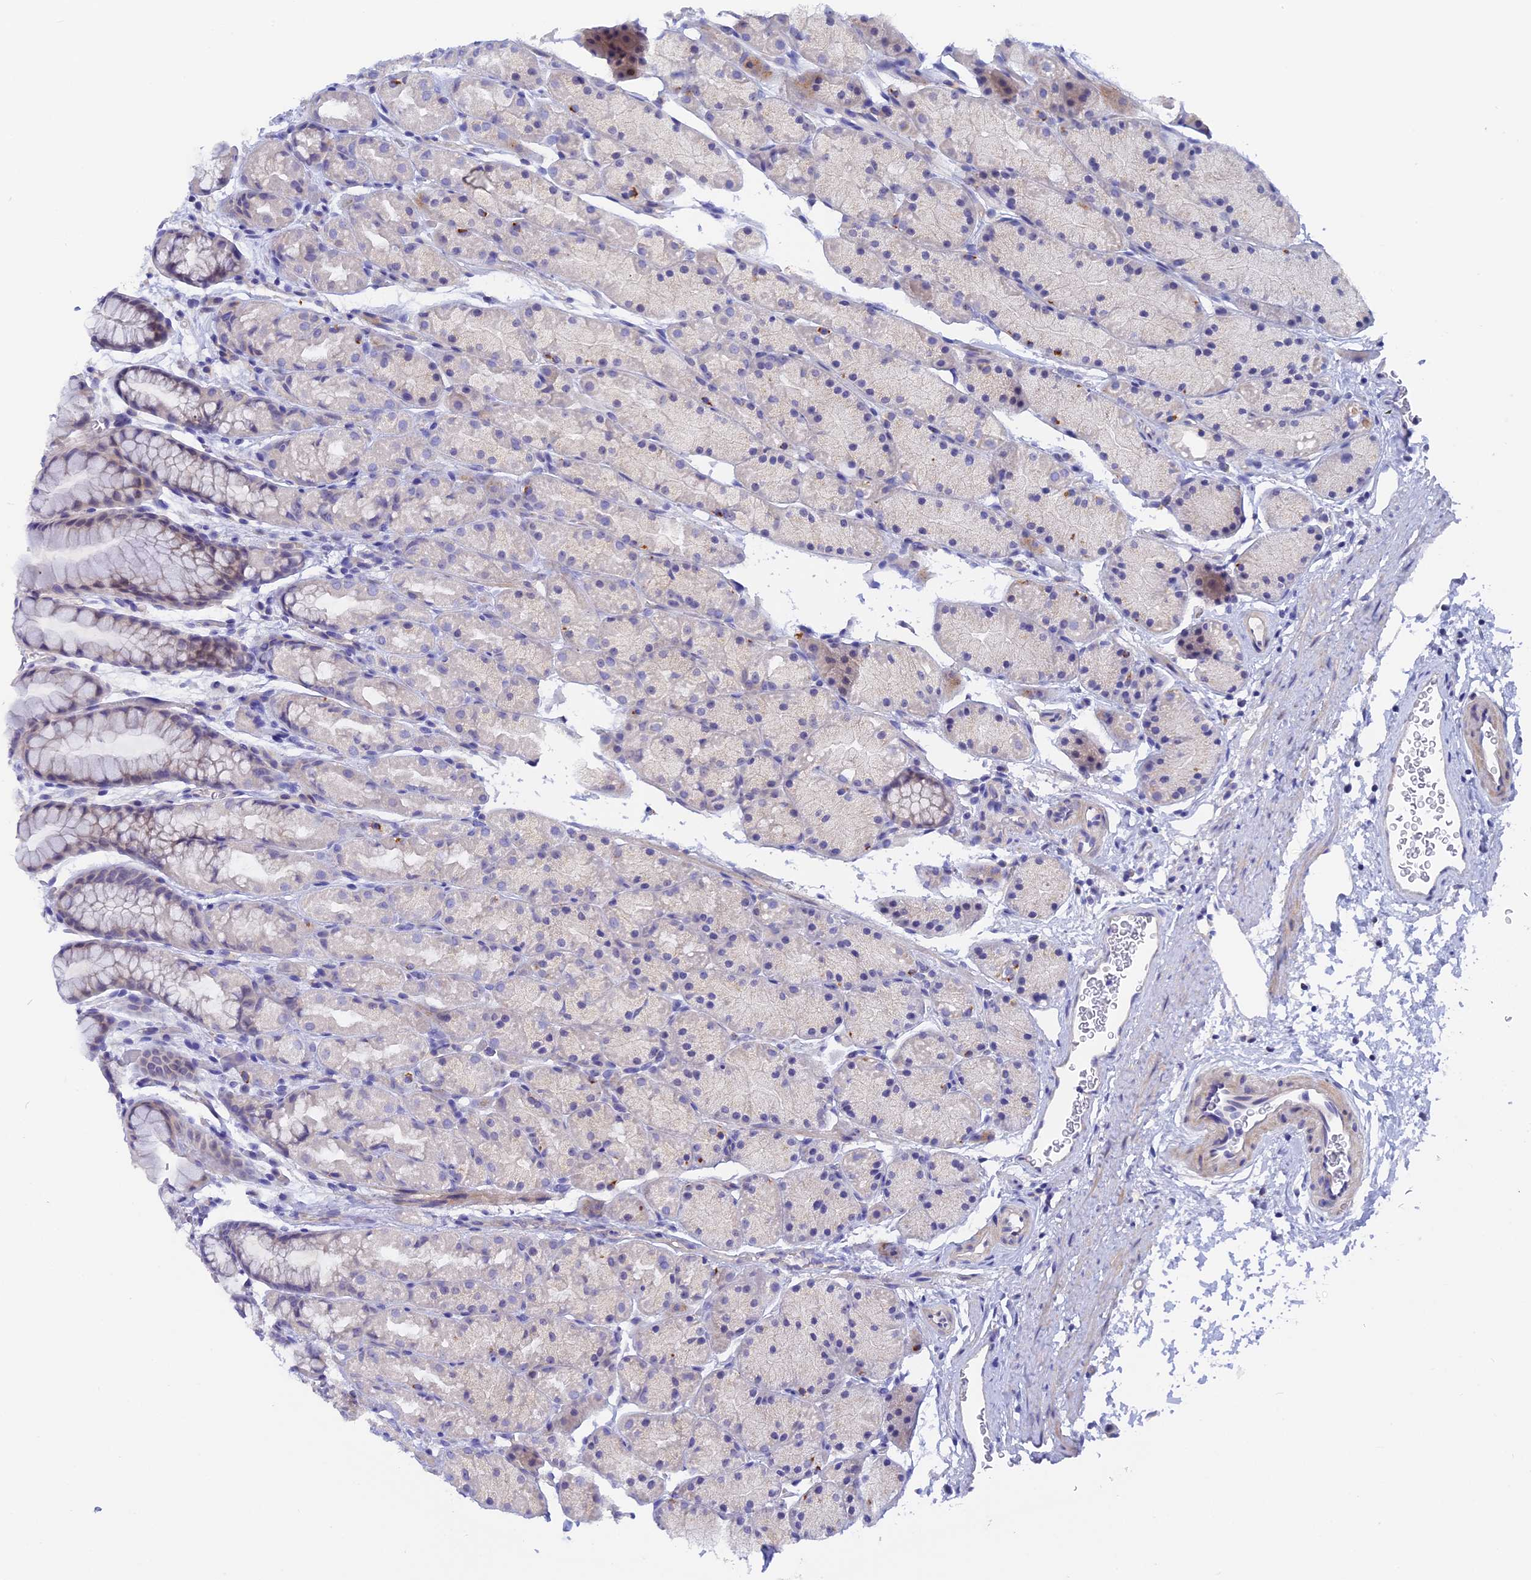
{"staining": {"intensity": "negative", "quantity": "none", "location": "none"}, "tissue": "stomach", "cell_type": "Glandular cells", "image_type": "normal", "snomed": [{"axis": "morphology", "description": "Normal tissue, NOS"}, {"axis": "topography", "description": "Stomach, upper"}, {"axis": "topography", "description": "Stomach"}], "caption": "Human stomach stained for a protein using immunohistochemistry (IHC) demonstrates no positivity in glandular cells.", "gene": "GLB1L", "patient": {"sex": "male", "age": 47}}